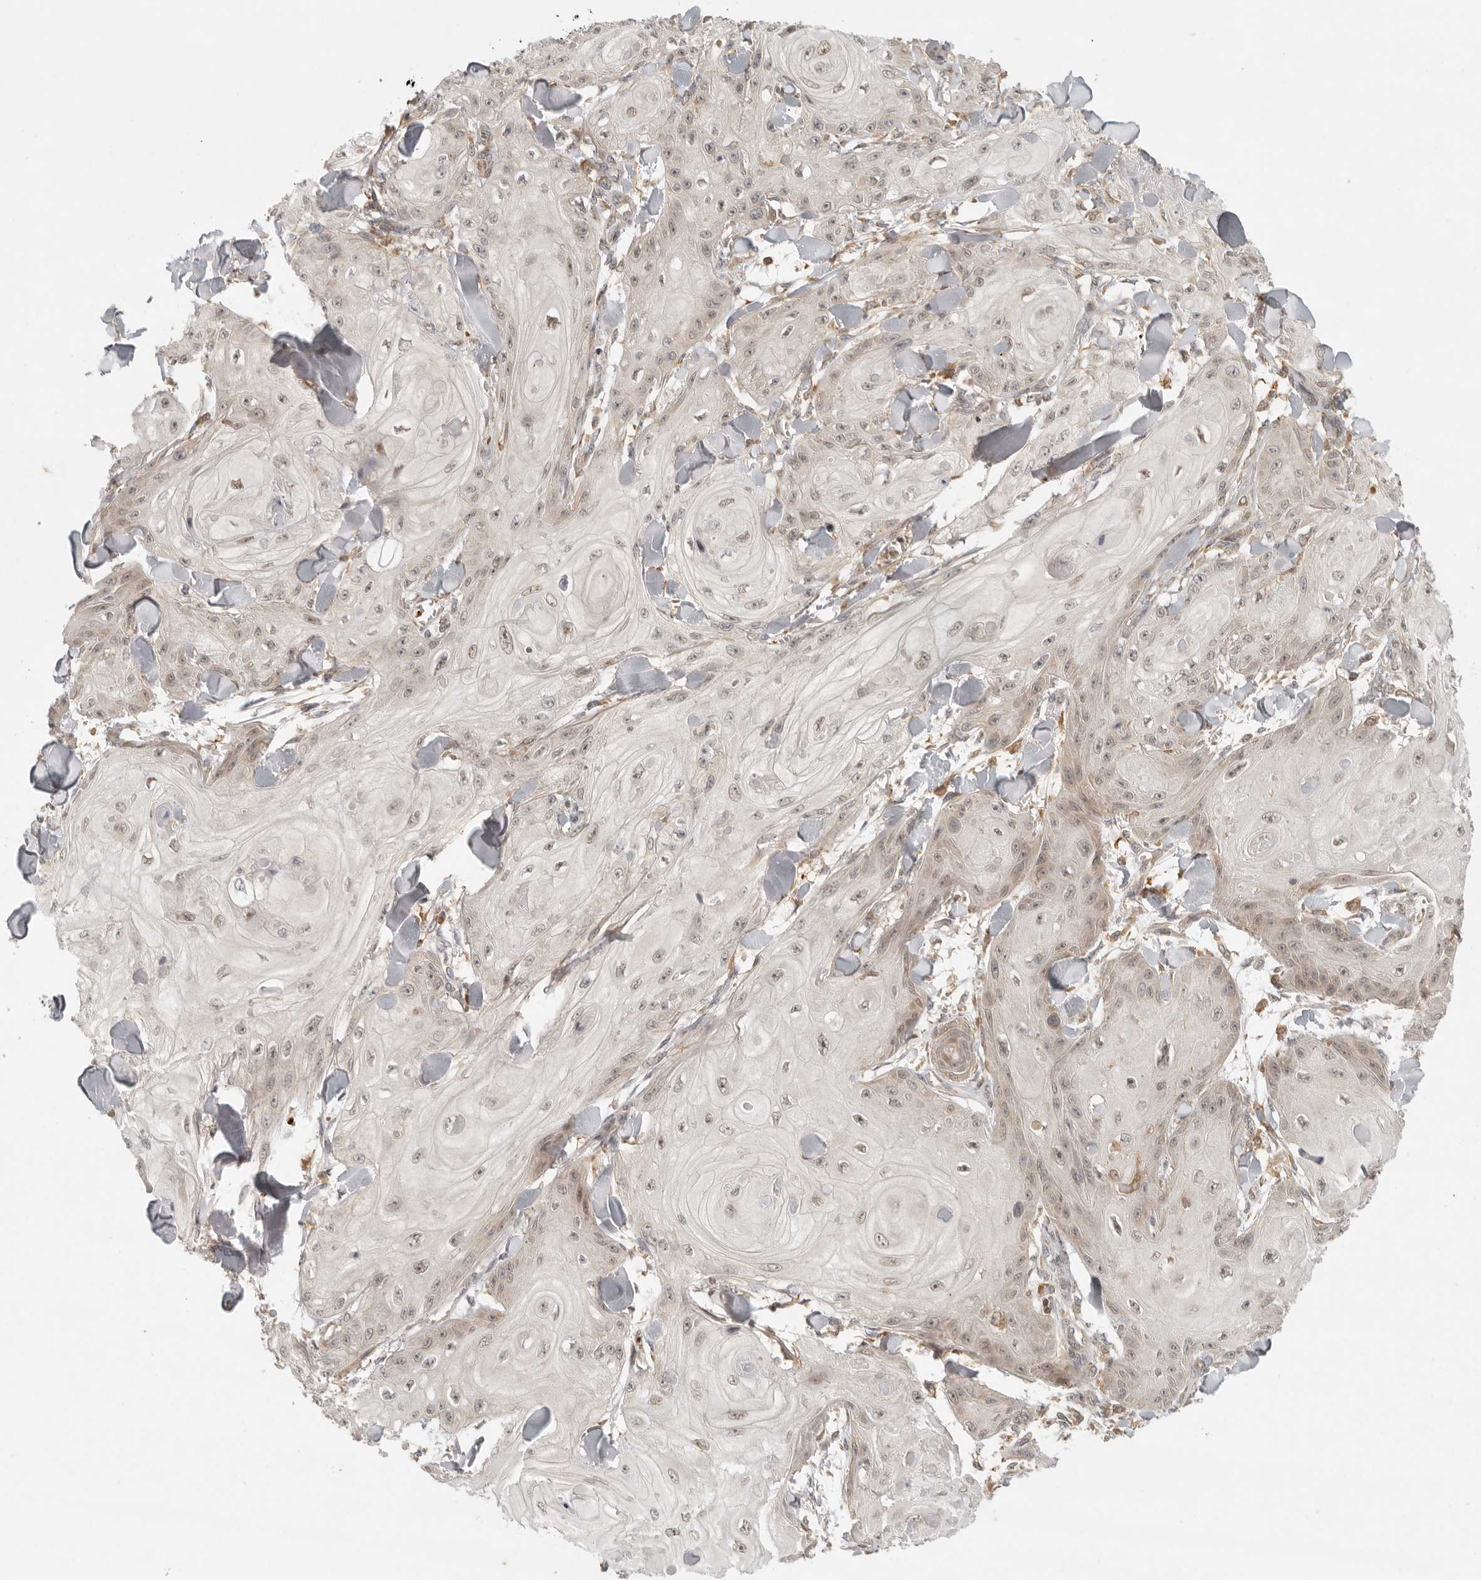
{"staining": {"intensity": "weak", "quantity": ">75%", "location": "nuclear"}, "tissue": "skin cancer", "cell_type": "Tumor cells", "image_type": "cancer", "snomed": [{"axis": "morphology", "description": "Squamous cell carcinoma, NOS"}, {"axis": "topography", "description": "Skin"}], "caption": "A brown stain highlights weak nuclear expression of a protein in human skin cancer tumor cells. (Brightfield microscopy of DAB IHC at high magnification).", "gene": "AHDC1", "patient": {"sex": "male", "age": 74}}